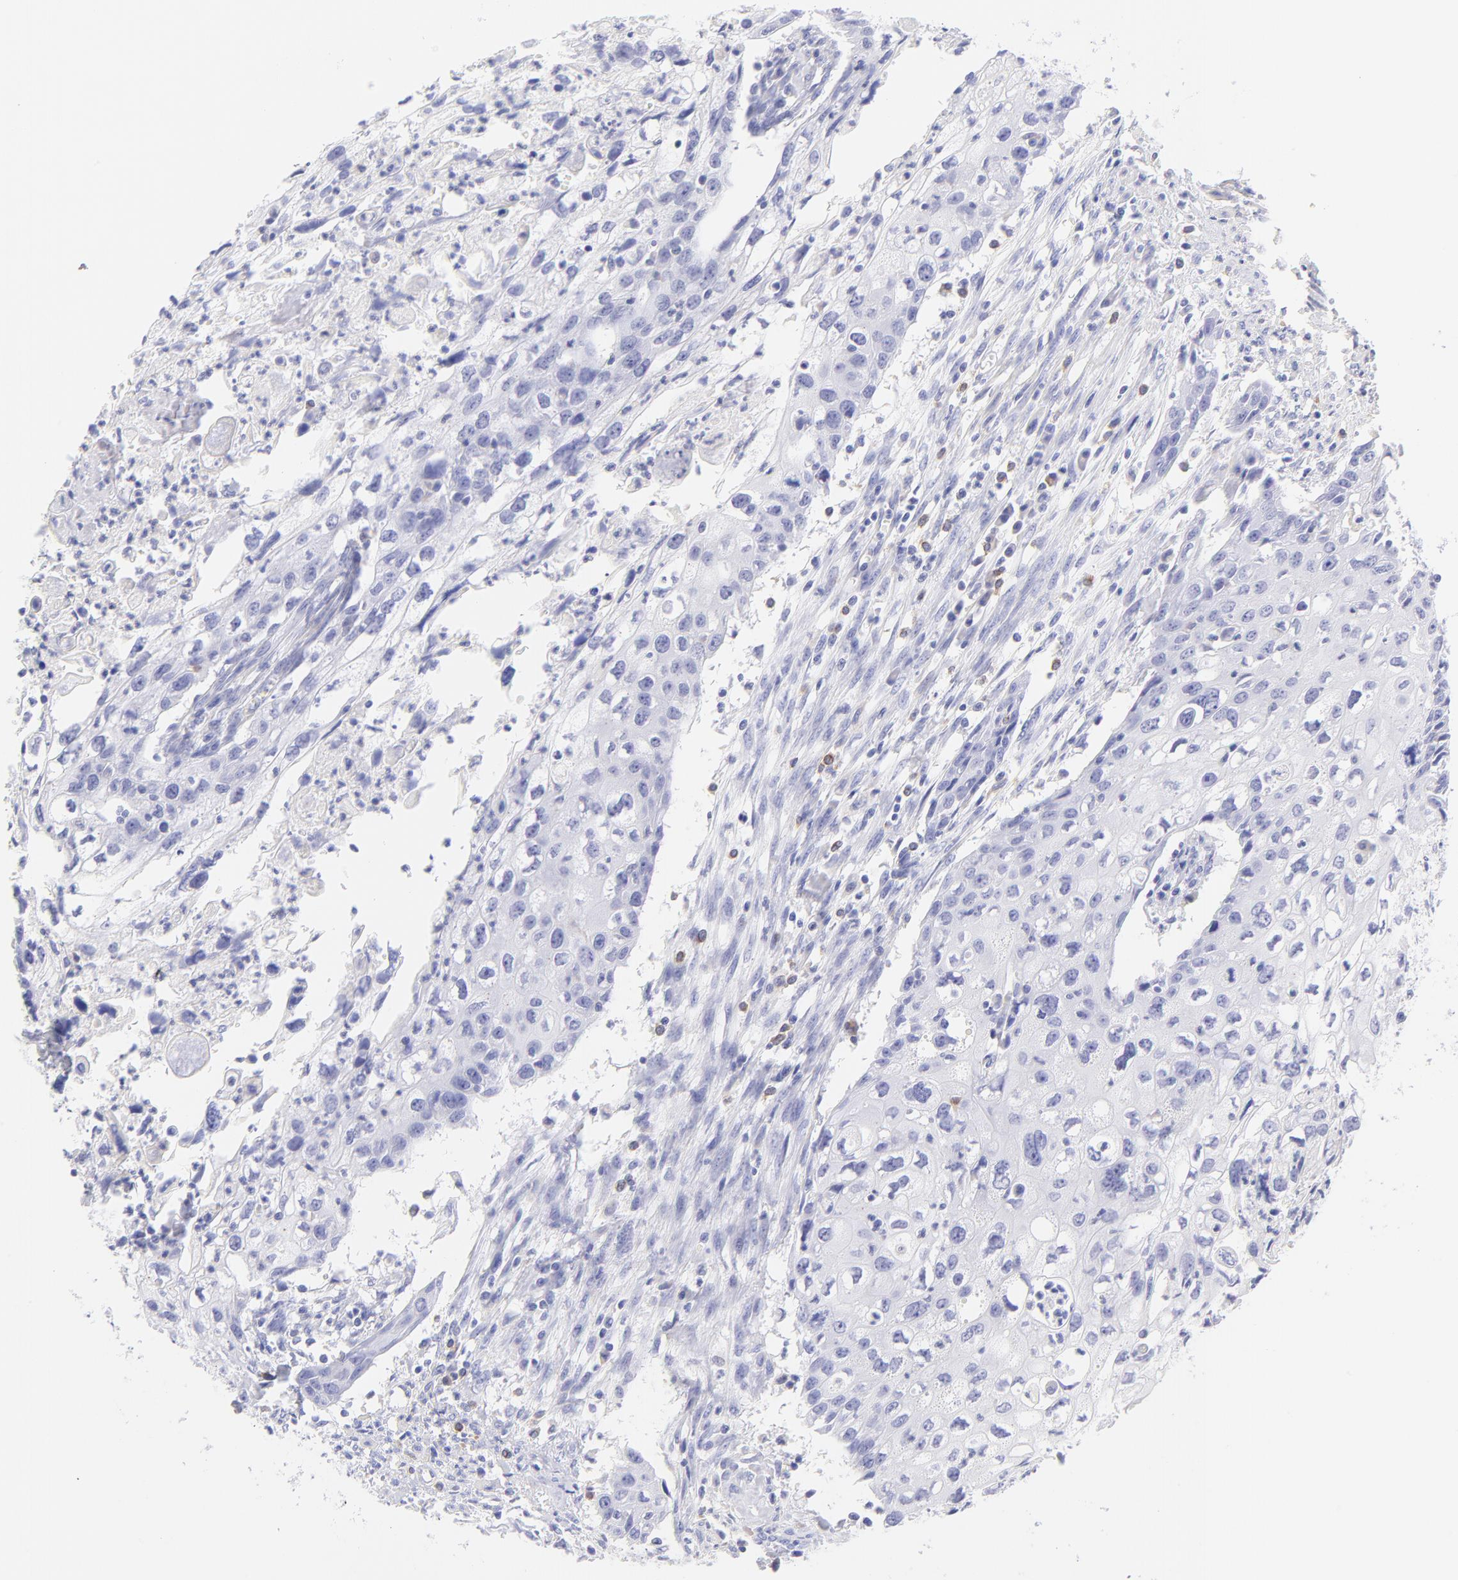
{"staining": {"intensity": "negative", "quantity": "none", "location": "none"}, "tissue": "urothelial cancer", "cell_type": "Tumor cells", "image_type": "cancer", "snomed": [{"axis": "morphology", "description": "Urothelial carcinoma, High grade"}, {"axis": "topography", "description": "Urinary bladder"}], "caption": "This is a micrograph of immunohistochemistry (IHC) staining of urothelial cancer, which shows no staining in tumor cells.", "gene": "IRAG2", "patient": {"sex": "male", "age": 54}}